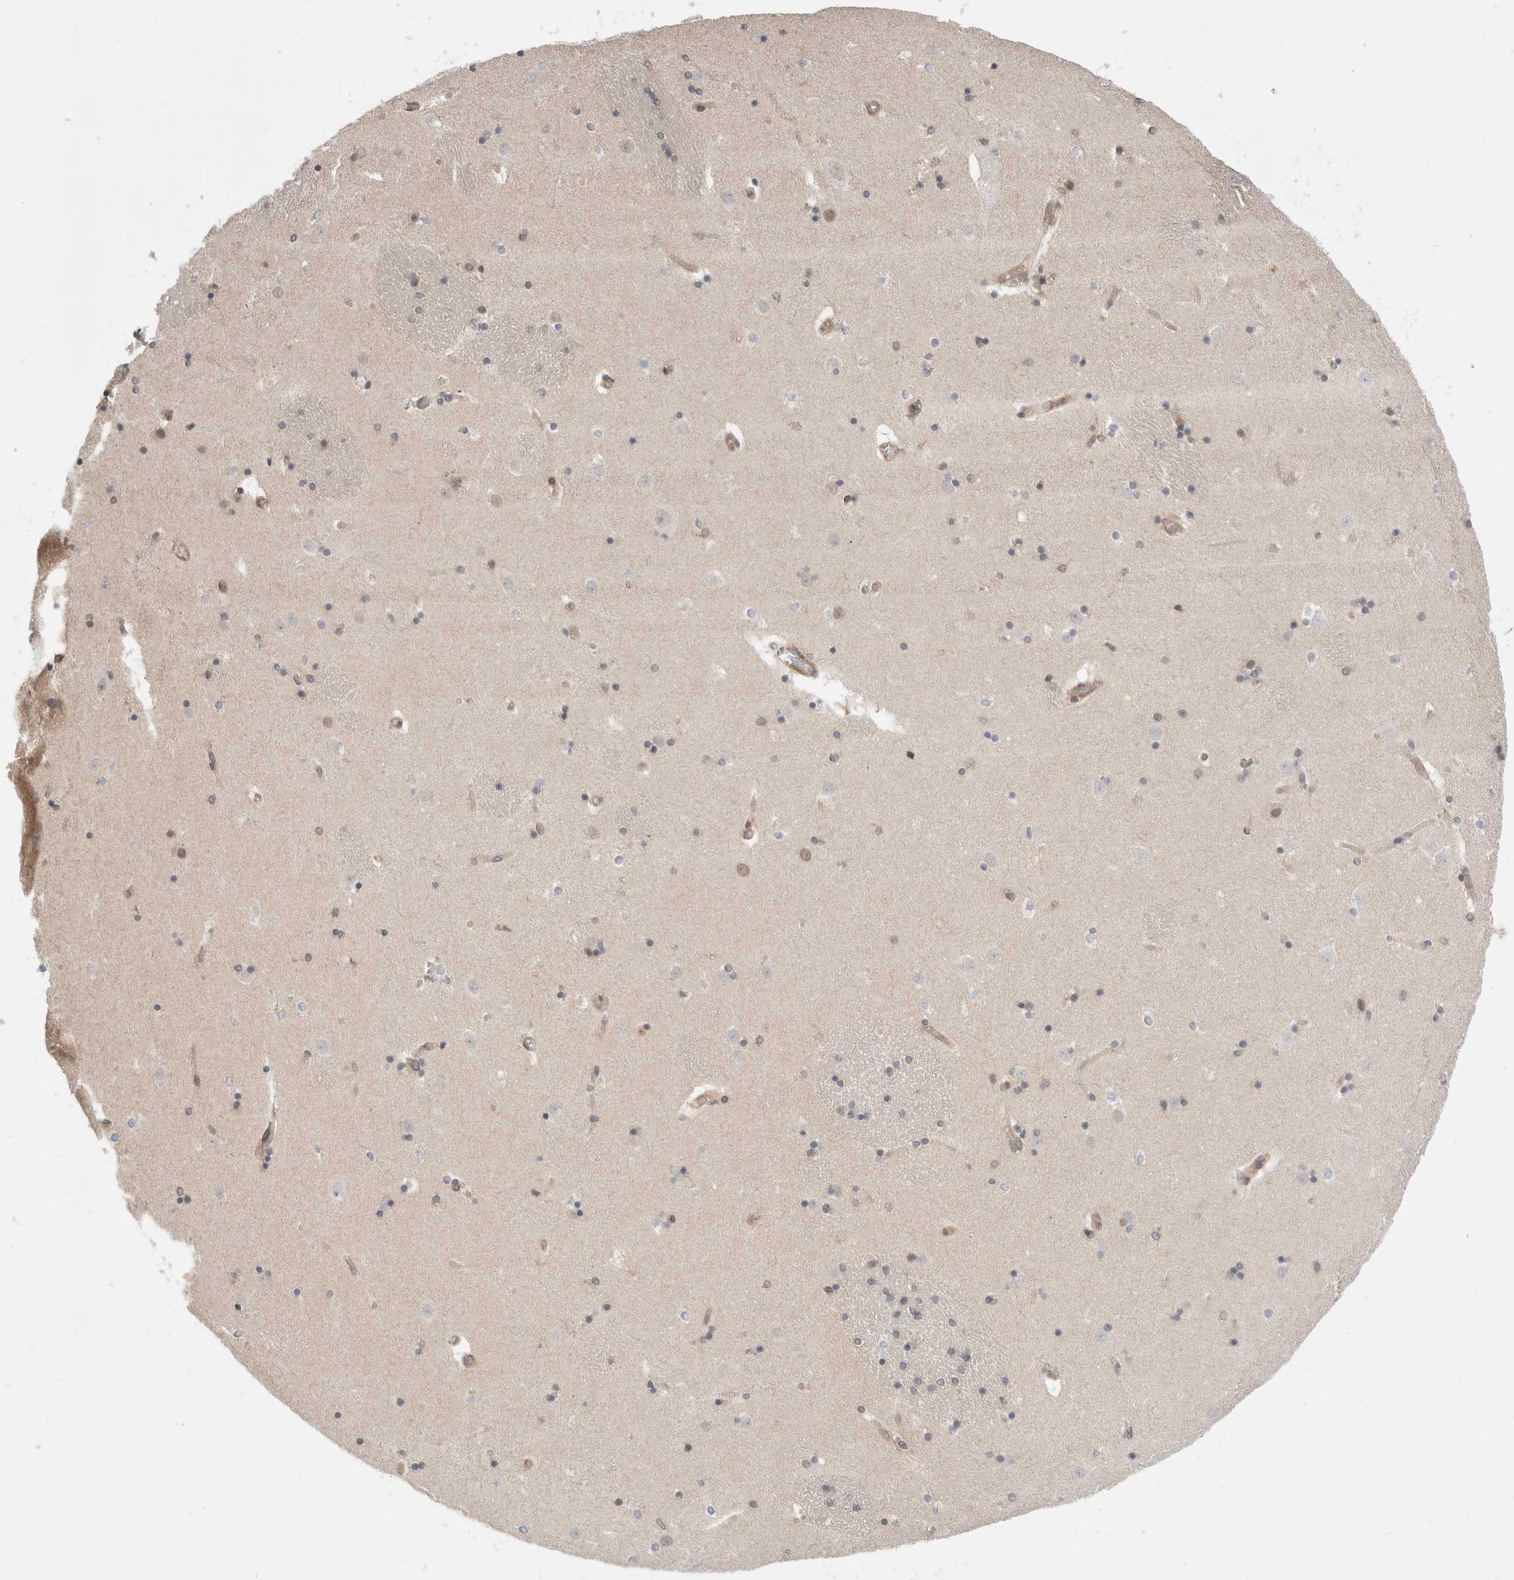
{"staining": {"intensity": "negative", "quantity": "none", "location": "none"}, "tissue": "caudate", "cell_type": "Glial cells", "image_type": "normal", "snomed": [{"axis": "morphology", "description": "Normal tissue, NOS"}, {"axis": "topography", "description": "Lateral ventricle wall"}], "caption": "A histopathology image of human caudate is negative for staining in glial cells. (DAB IHC, high magnification).", "gene": "NFKB1", "patient": {"sex": "male", "age": 45}}